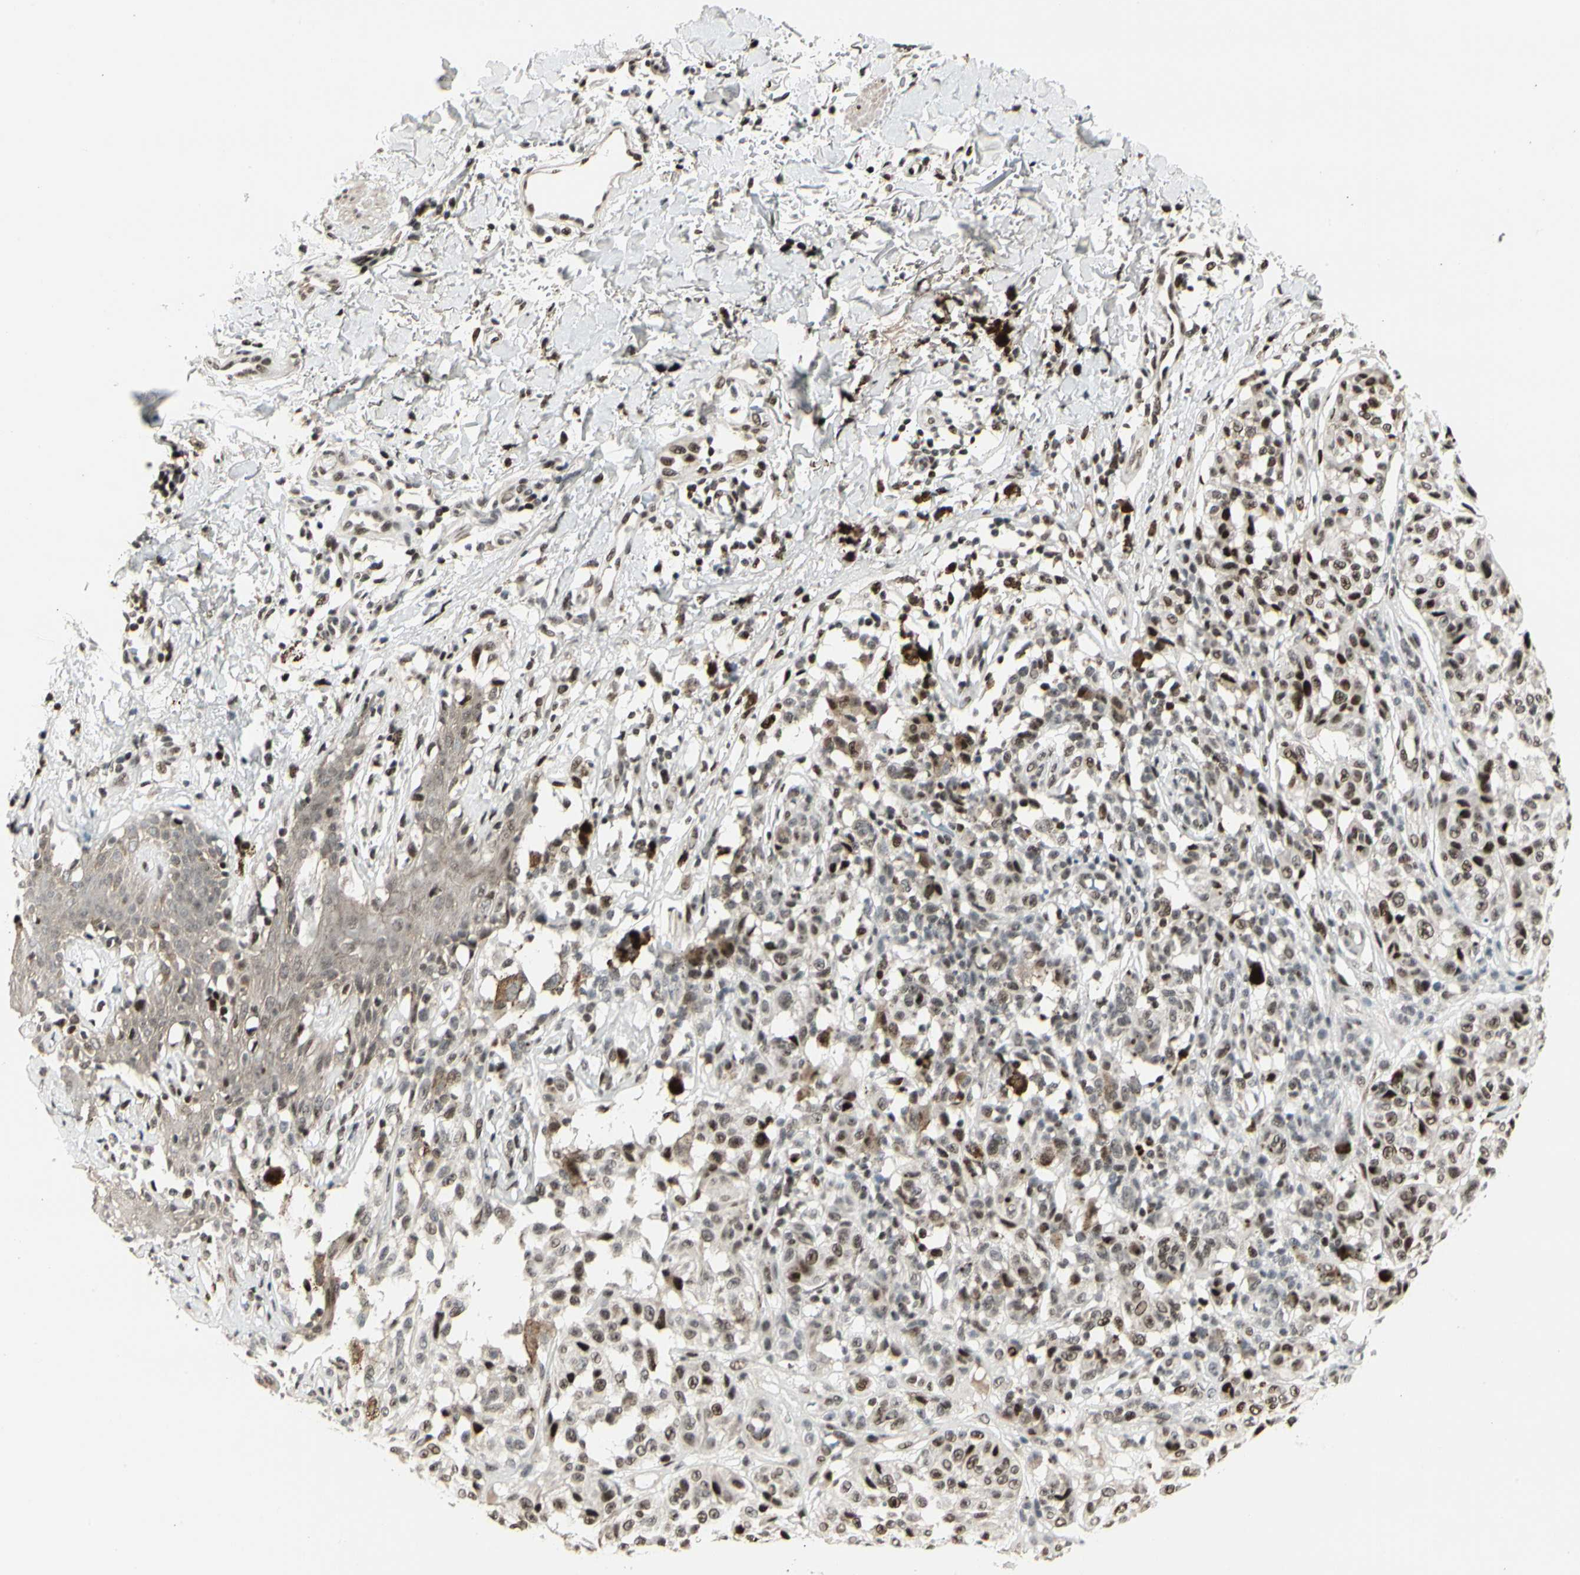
{"staining": {"intensity": "moderate", "quantity": ">75%", "location": "nuclear"}, "tissue": "melanoma", "cell_type": "Tumor cells", "image_type": "cancer", "snomed": [{"axis": "morphology", "description": "Malignant melanoma, NOS"}, {"axis": "topography", "description": "Skin"}], "caption": "Malignant melanoma was stained to show a protein in brown. There is medium levels of moderate nuclear positivity in approximately >75% of tumor cells.", "gene": "FOXJ2", "patient": {"sex": "female", "age": 46}}